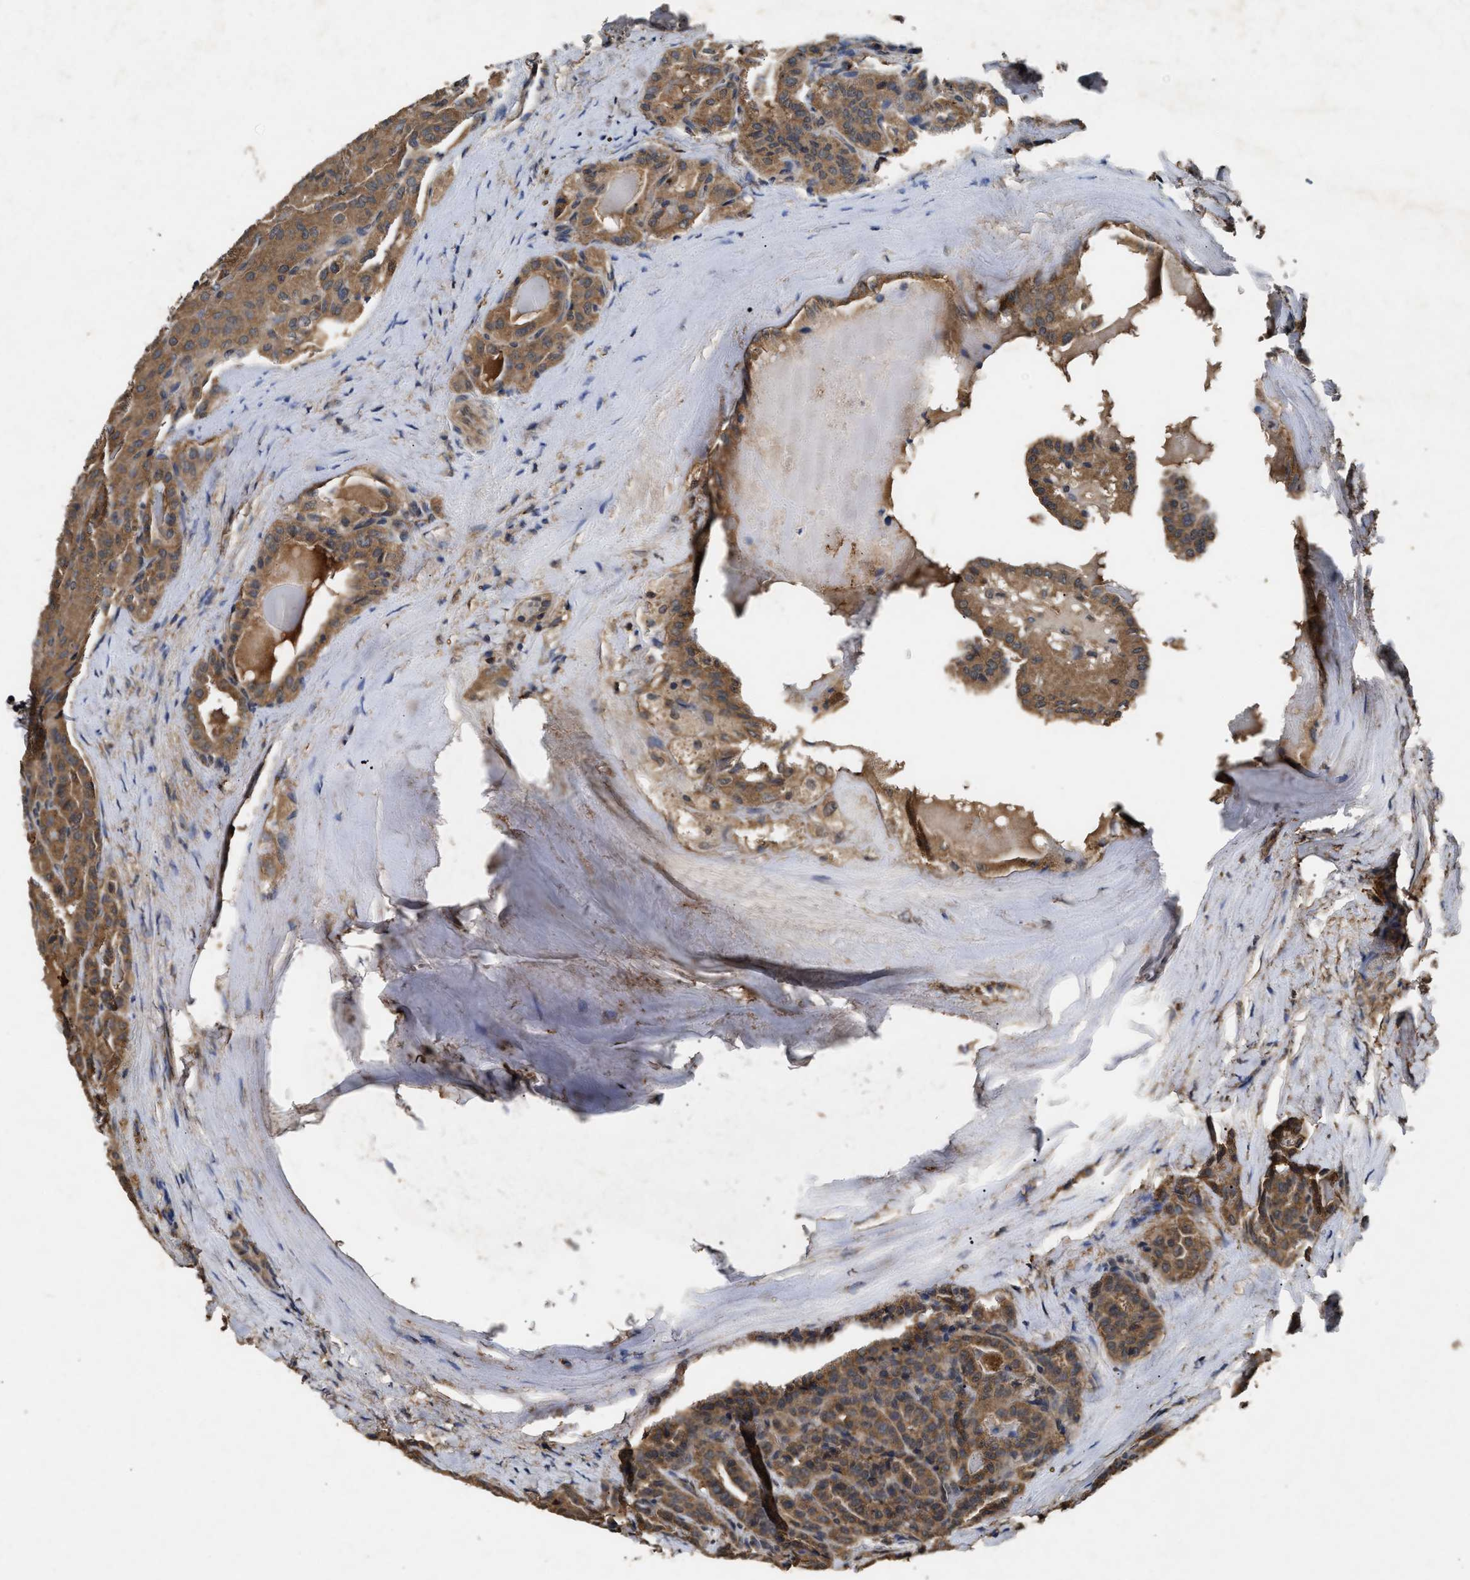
{"staining": {"intensity": "moderate", "quantity": ">75%", "location": "cytoplasmic/membranous"}, "tissue": "thyroid cancer", "cell_type": "Tumor cells", "image_type": "cancer", "snomed": [{"axis": "morphology", "description": "Papillary adenocarcinoma, NOS"}, {"axis": "topography", "description": "Thyroid gland"}], "caption": "This is a micrograph of IHC staining of thyroid papillary adenocarcinoma, which shows moderate expression in the cytoplasmic/membranous of tumor cells.", "gene": "PDAP1", "patient": {"sex": "male", "age": 77}}